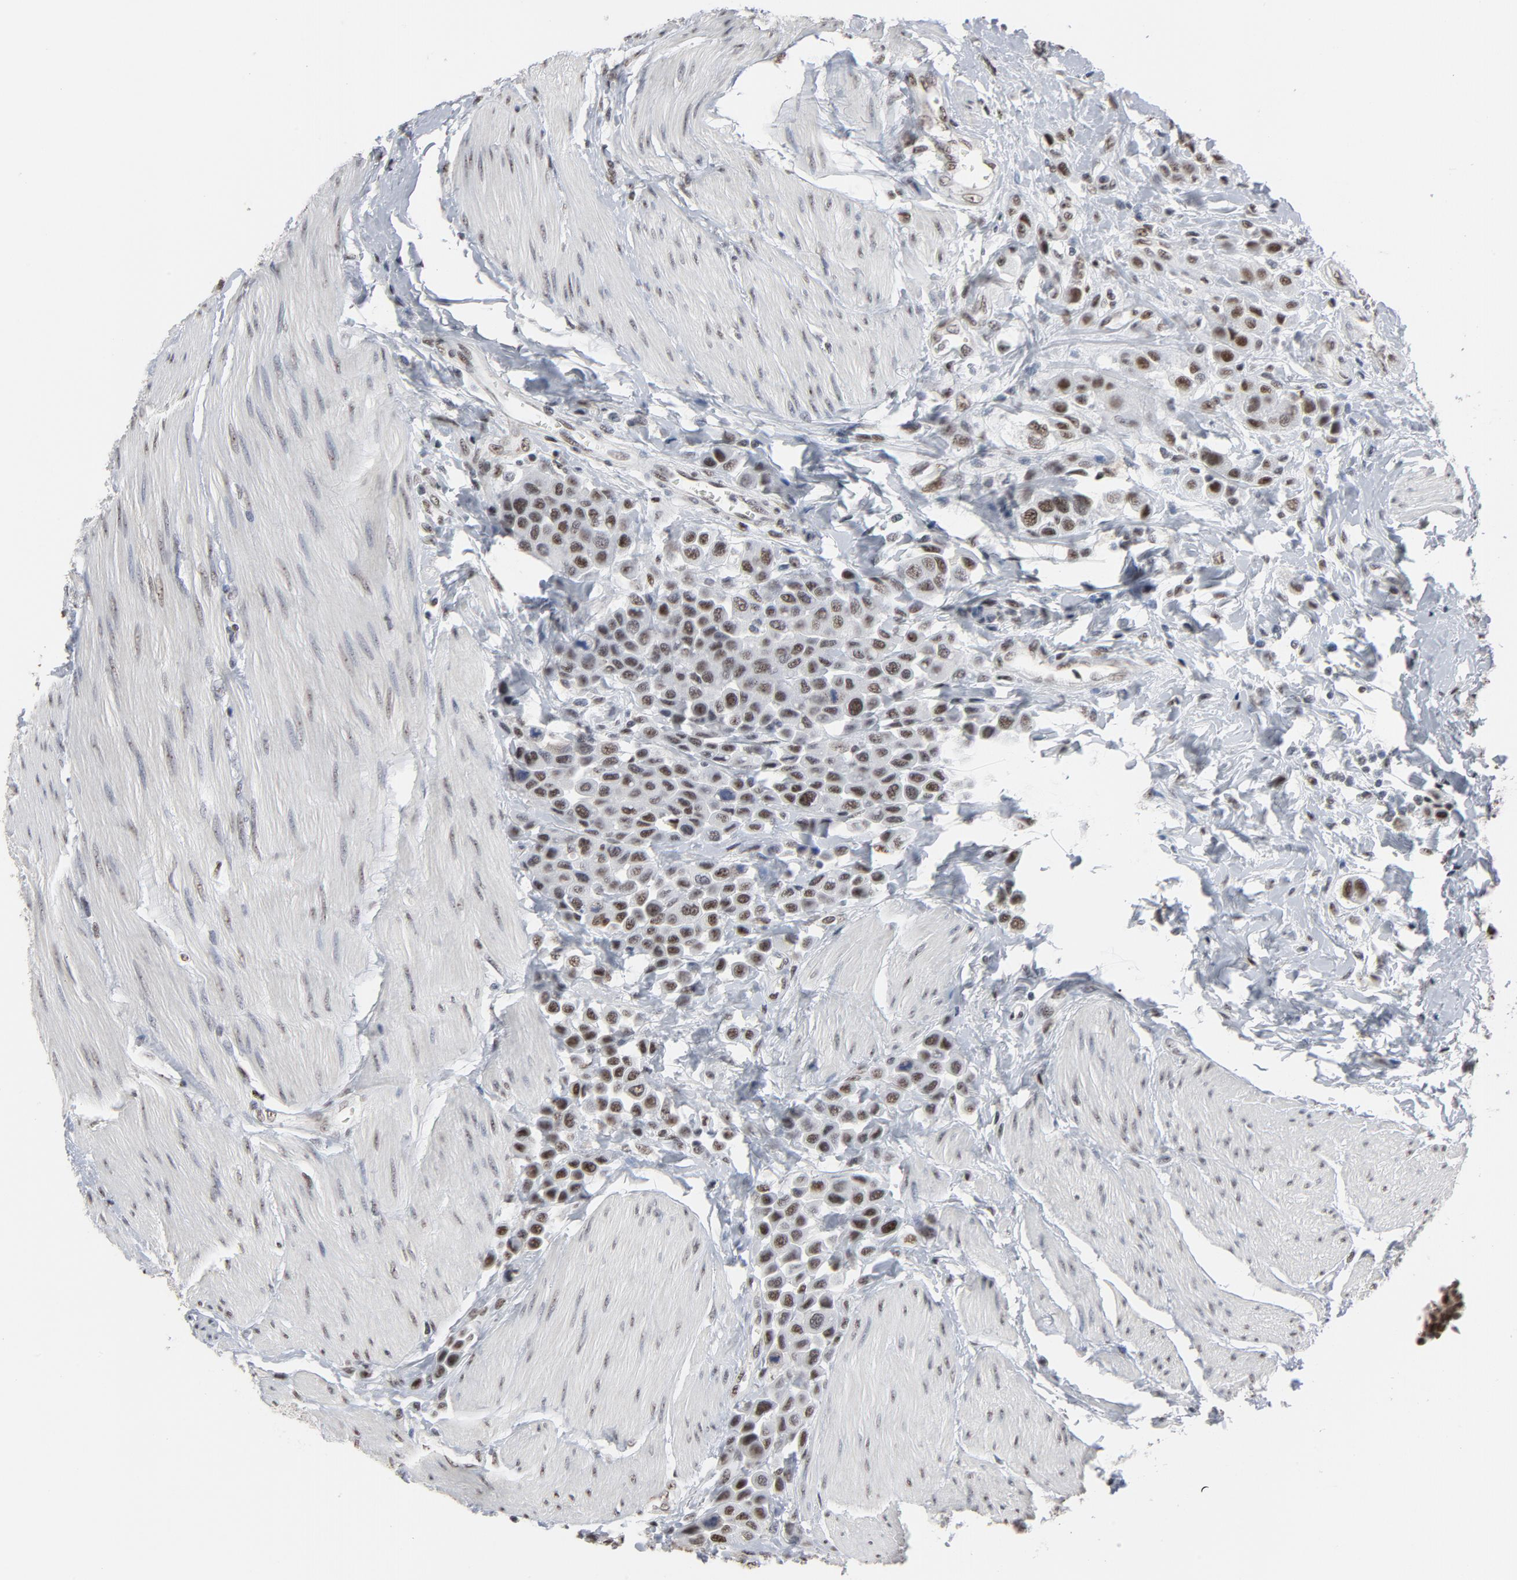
{"staining": {"intensity": "moderate", "quantity": ">75%", "location": "nuclear"}, "tissue": "urothelial cancer", "cell_type": "Tumor cells", "image_type": "cancer", "snomed": [{"axis": "morphology", "description": "Urothelial carcinoma, High grade"}, {"axis": "topography", "description": "Urinary bladder"}], "caption": "Immunohistochemical staining of human high-grade urothelial carcinoma reveals moderate nuclear protein positivity in about >75% of tumor cells.", "gene": "MRE11", "patient": {"sex": "male", "age": 50}}